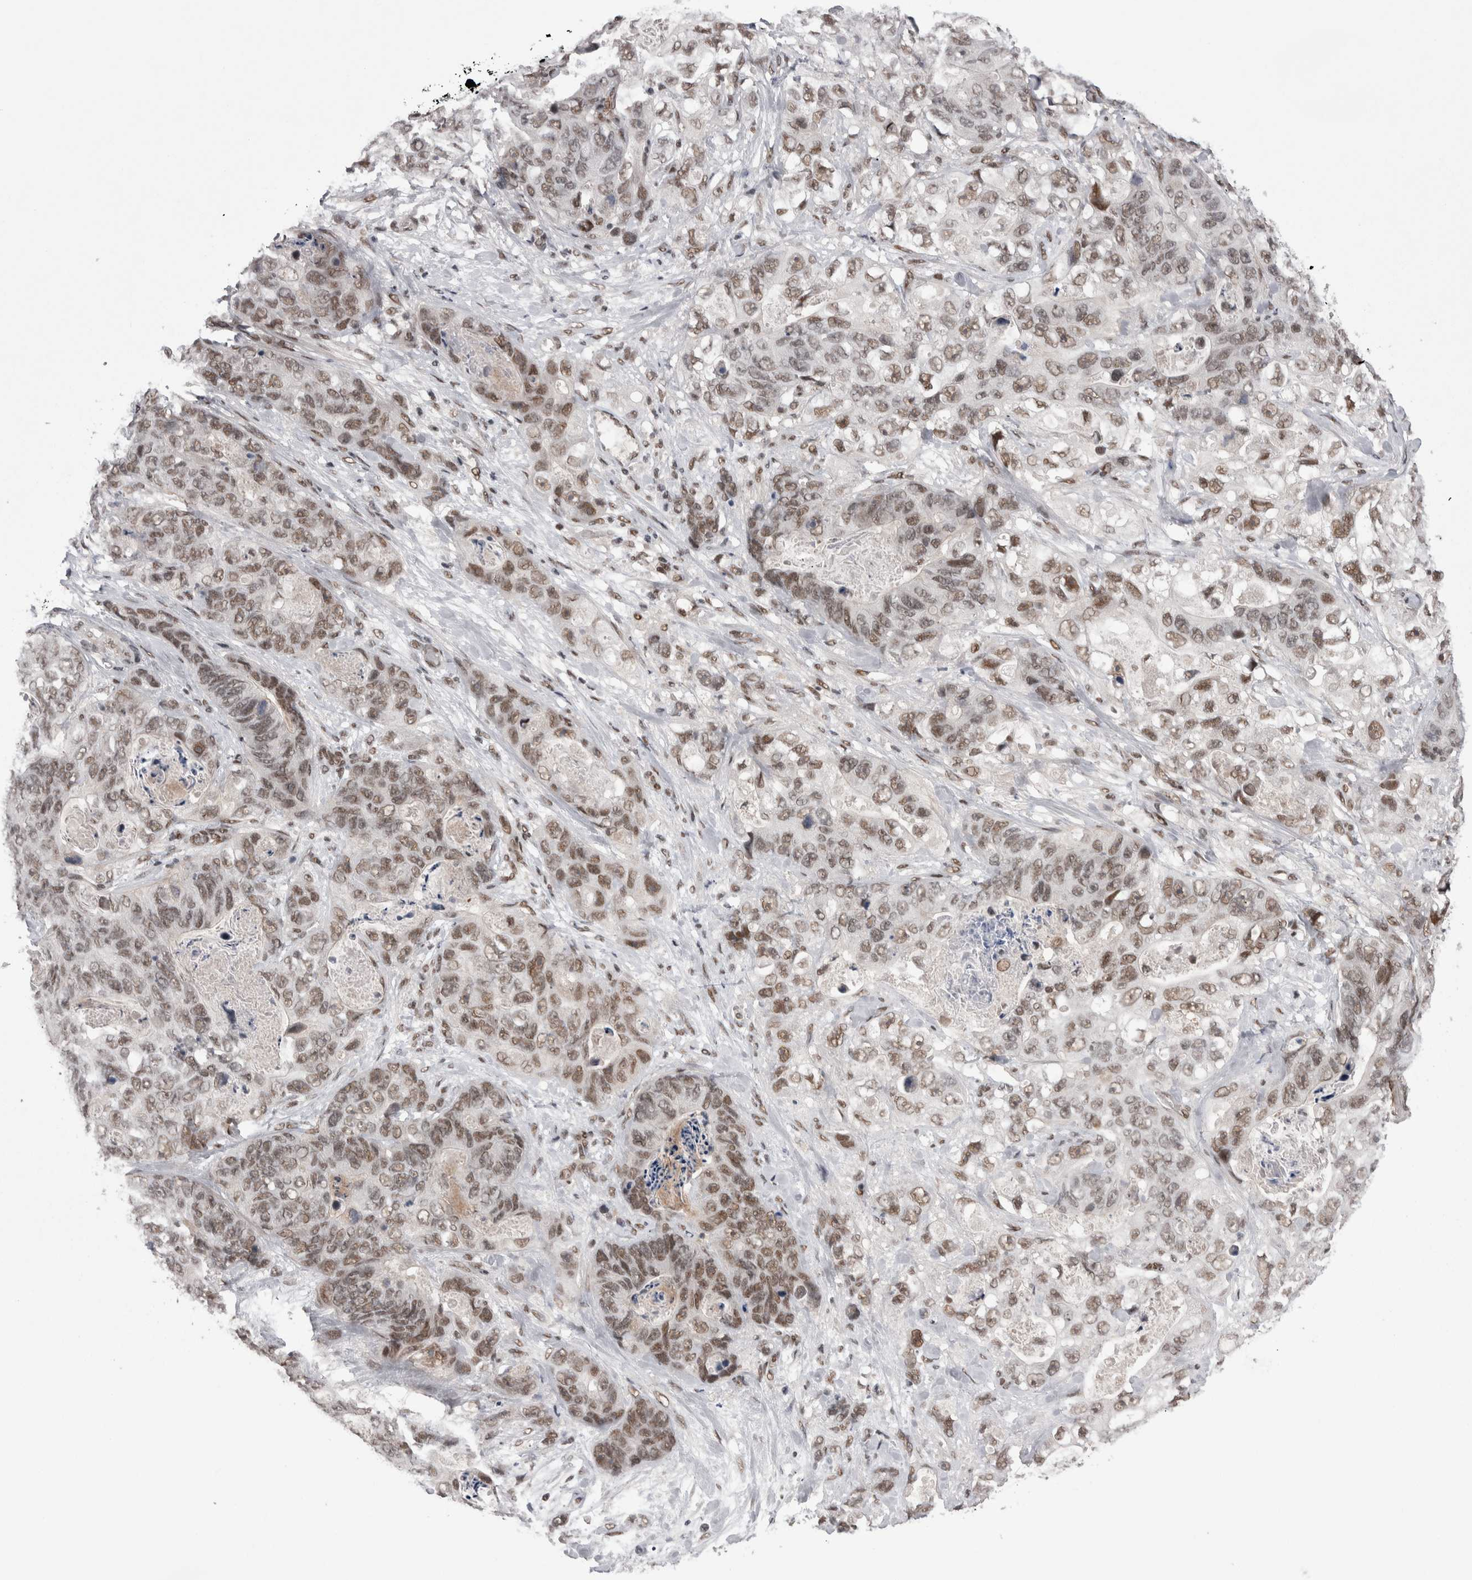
{"staining": {"intensity": "weak", "quantity": ">75%", "location": "nuclear"}, "tissue": "stomach cancer", "cell_type": "Tumor cells", "image_type": "cancer", "snomed": [{"axis": "morphology", "description": "Normal tissue, NOS"}, {"axis": "morphology", "description": "Adenocarcinoma, NOS"}, {"axis": "topography", "description": "Stomach"}], "caption": "DAB (3,3'-diaminobenzidine) immunohistochemical staining of adenocarcinoma (stomach) reveals weak nuclear protein staining in about >75% of tumor cells.", "gene": "DMTF1", "patient": {"sex": "female", "age": 89}}